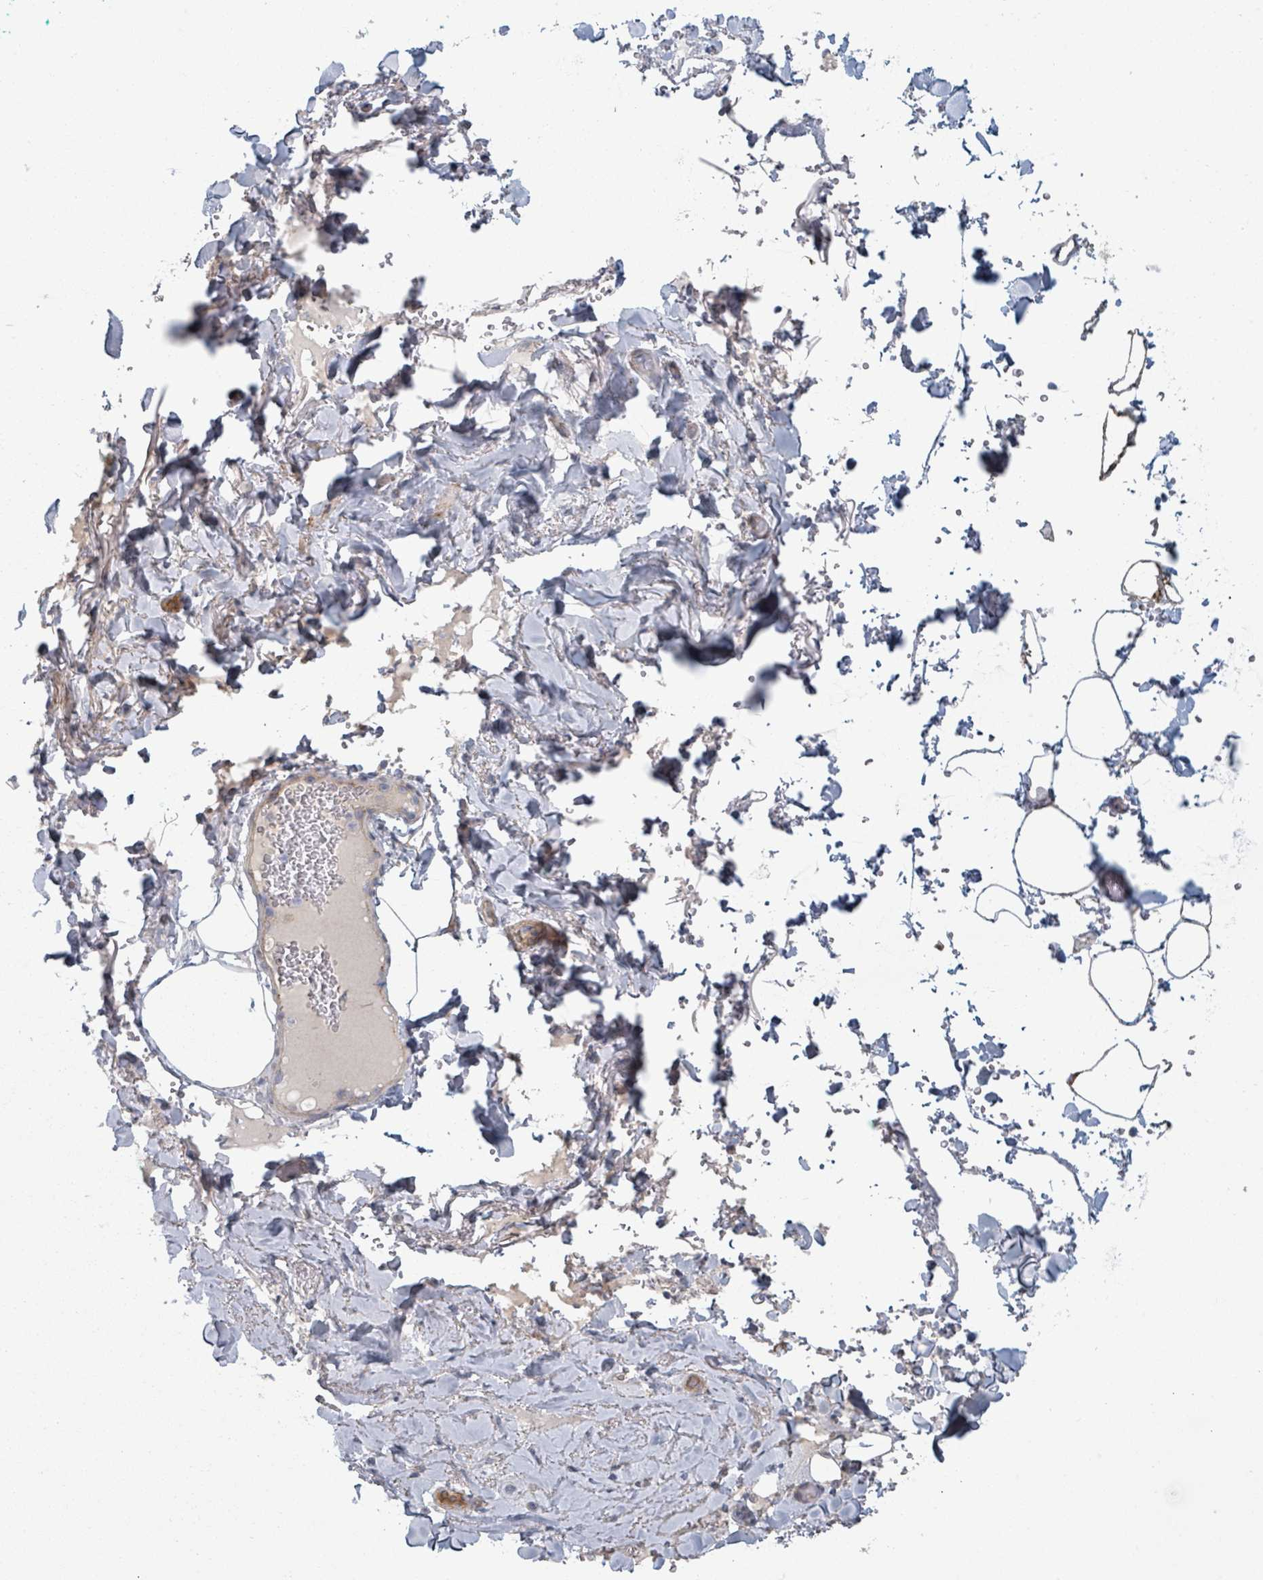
{"staining": {"intensity": "weak", "quantity": "25%-75%", "location": "cytoplasmic/membranous"}, "tissue": "adipose tissue", "cell_type": "Adipocytes", "image_type": "normal", "snomed": [{"axis": "morphology", "description": "Normal tissue, NOS"}, {"axis": "topography", "description": "Rectum"}, {"axis": "topography", "description": "Peripheral nerve tissue"}], "caption": "An immunohistochemistry histopathology image of normal tissue is shown. Protein staining in brown shows weak cytoplasmic/membranous positivity in adipose tissue within adipocytes. The staining was performed using DAB to visualize the protein expression in brown, while the nuclei were stained in blue with hematoxylin (Magnification: 20x).", "gene": "GABBR1", "patient": {"sex": "female", "age": 69}}